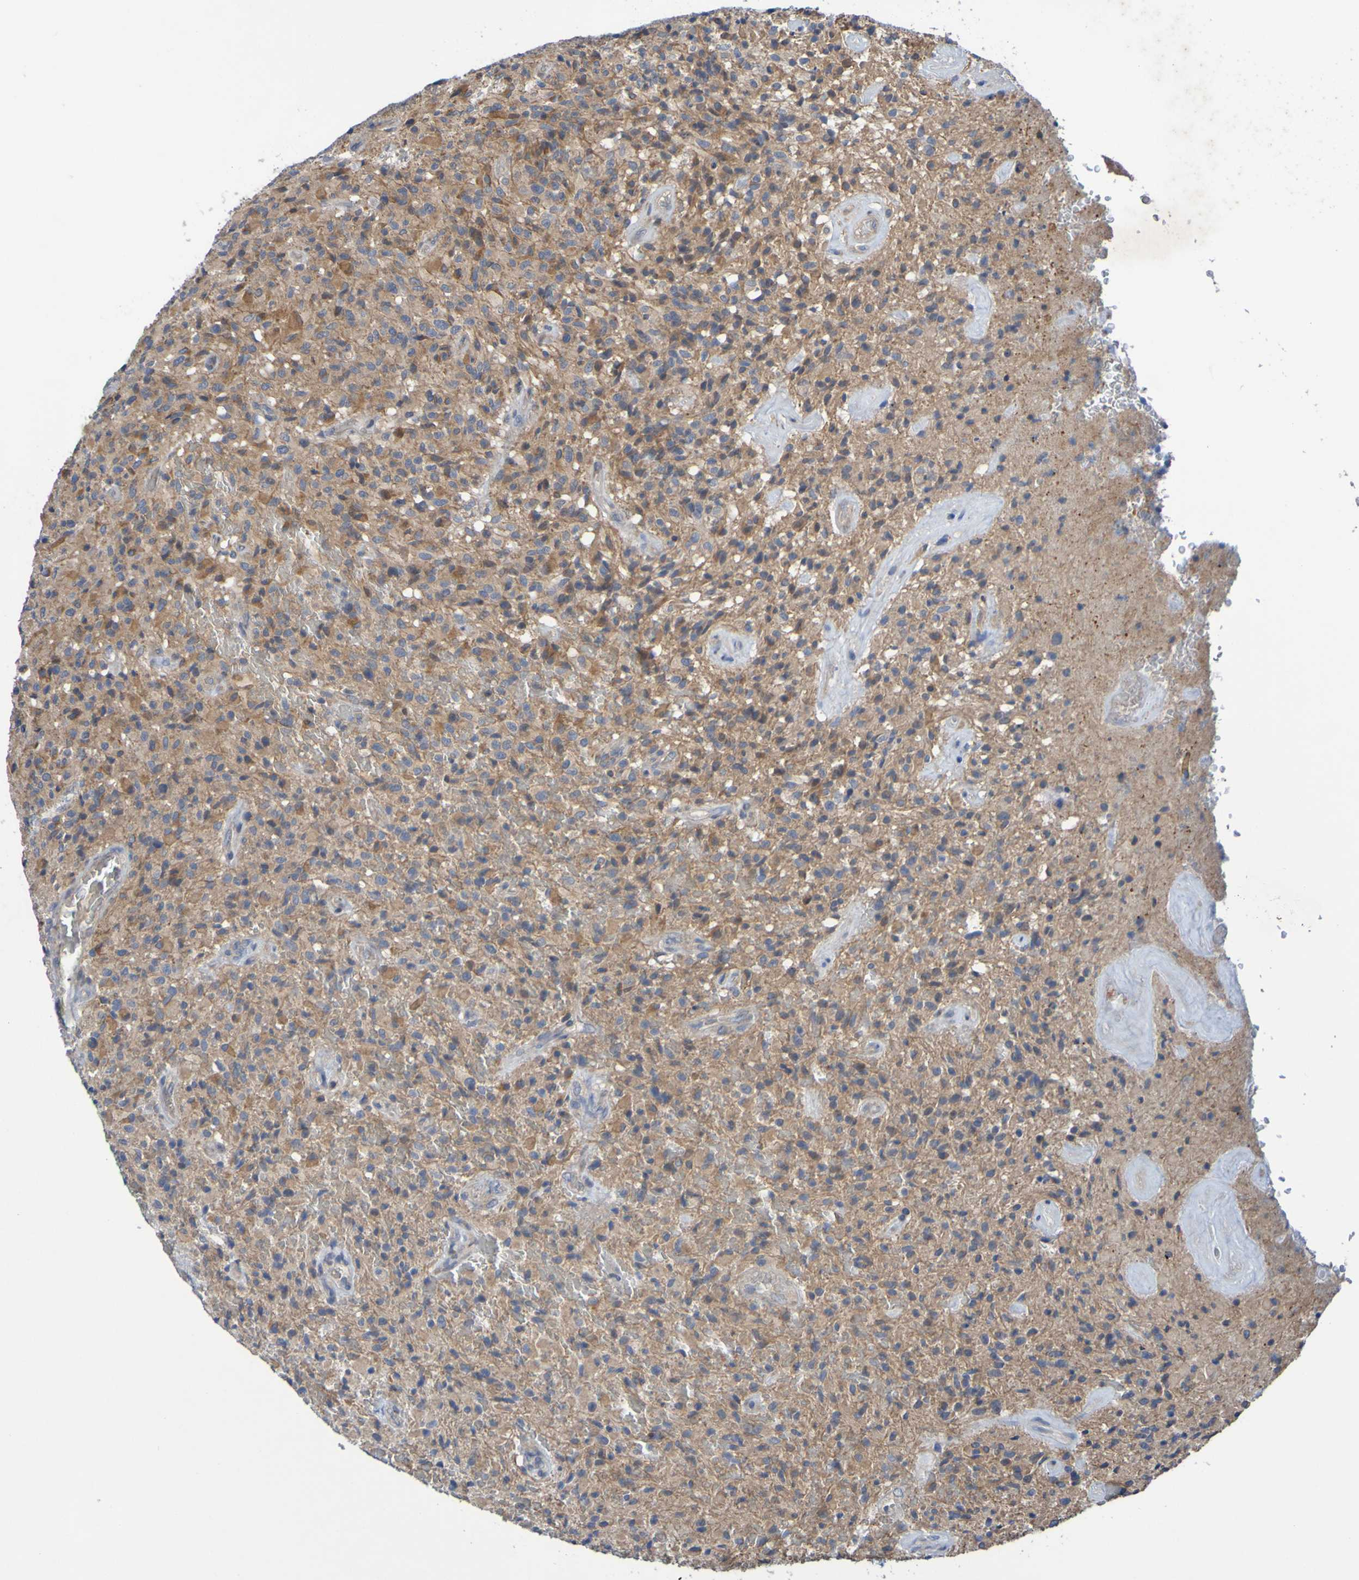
{"staining": {"intensity": "moderate", "quantity": ">75%", "location": "cytoplasmic/membranous"}, "tissue": "glioma", "cell_type": "Tumor cells", "image_type": "cancer", "snomed": [{"axis": "morphology", "description": "Glioma, malignant, High grade"}, {"axis": "topography", "description": "Brain"}], "caption": "DAB (3,3'-diaminobenzidine) immunohistochemical staining of malignant high-grade glioma demonstrates moderate cytoplasmic/membranous protein positivity in about >75% of tumor cells.", "gene": "SDK1", "patient": {"sex": "male", "age": 71}}